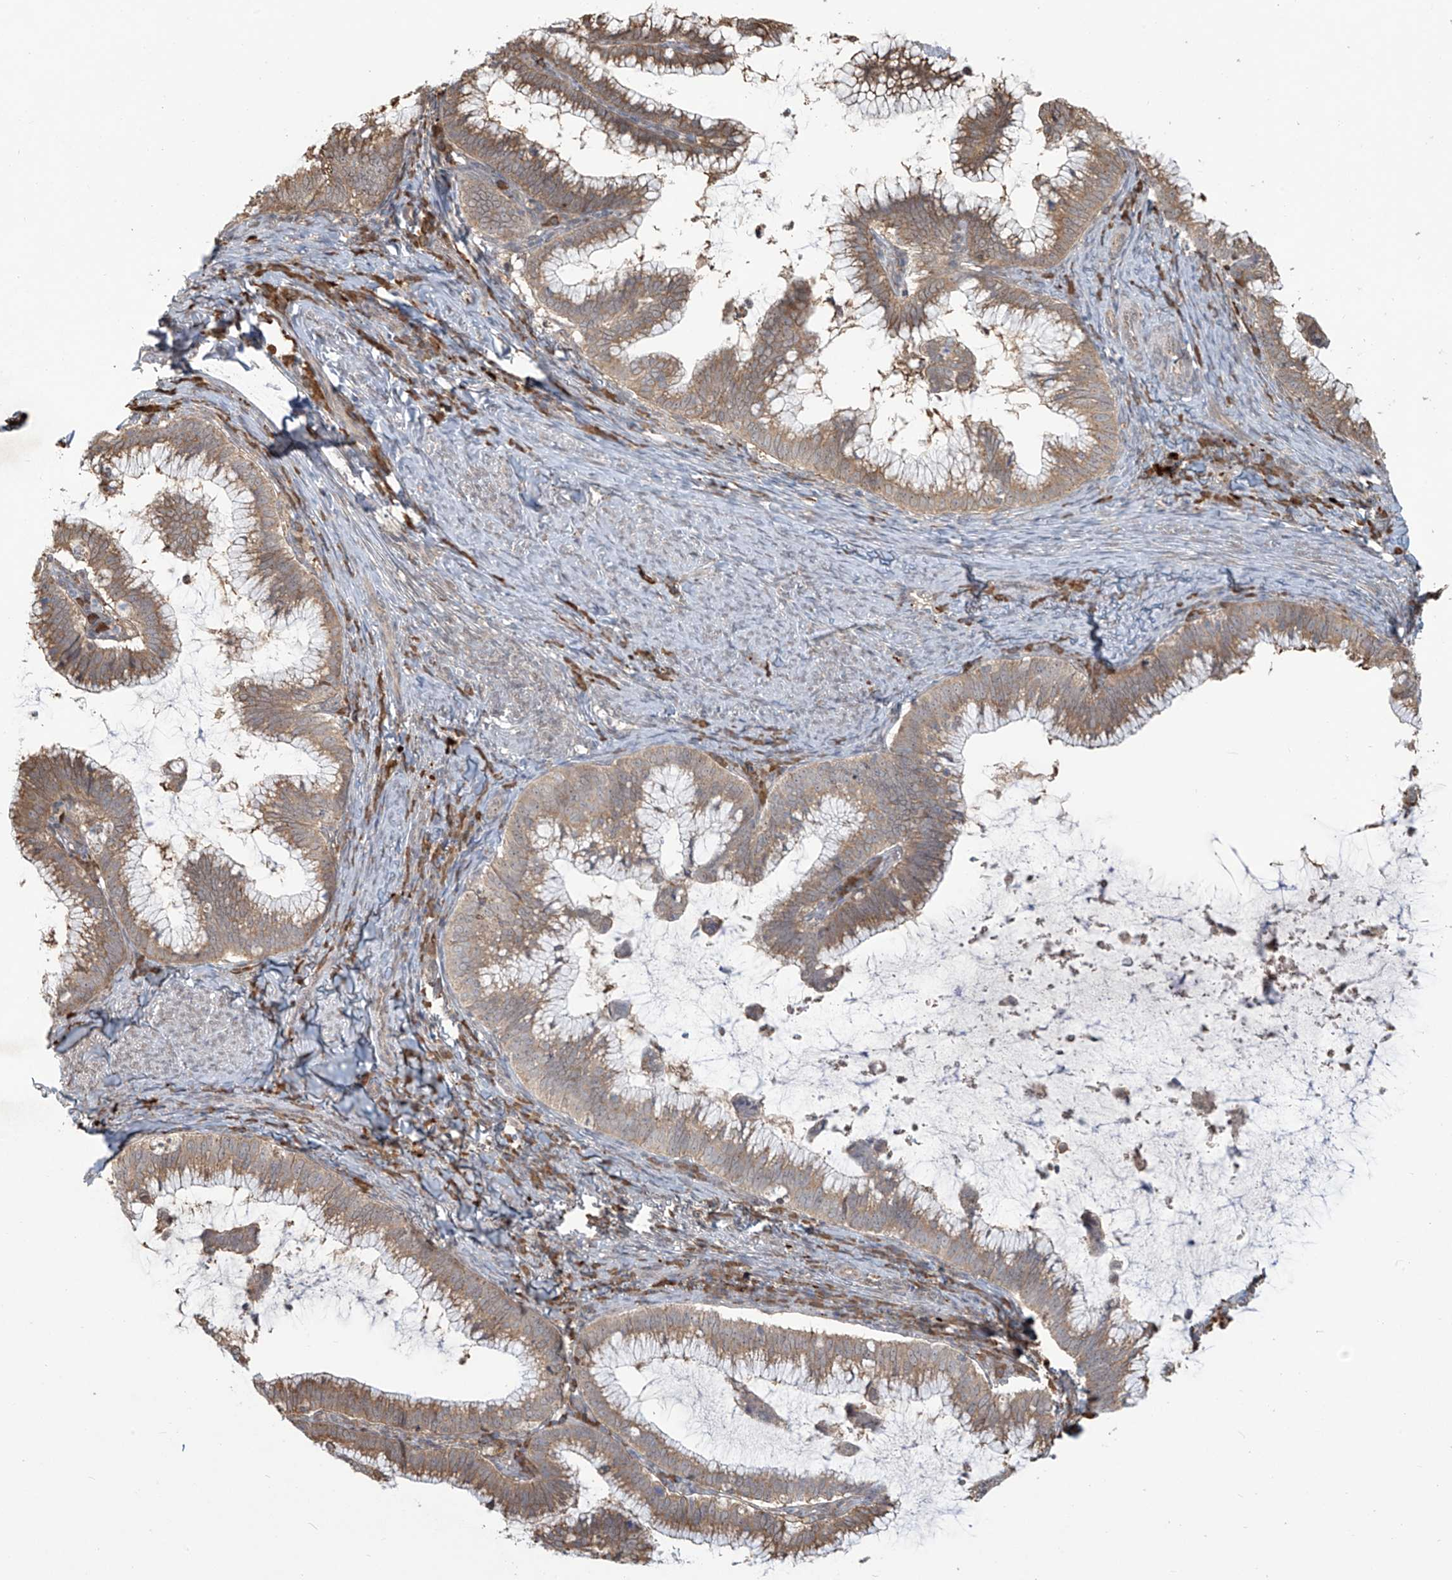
{"staining": {"intensity": "moderate", "quantity": ">75%", "location": "cytoplasmic/membranous"}, "tissue": "cervical cancer", "cell_type": "Tumor cells", "image_type": "cancer", "snomed": [{"axis": "morphology", "description": "Adenocarcinoma, NOS"}, {"axis": "topography", "description": "Cervix"}], "caption": "Human cervical cancer (adenocarcinoma) stained with a brown dye shows moderate cytoplasmic/membranous positive expression in approximately >75% of tumor cells.", "gene": "PLEKHM3", "patient": {"sex": "female", "age": 36}}